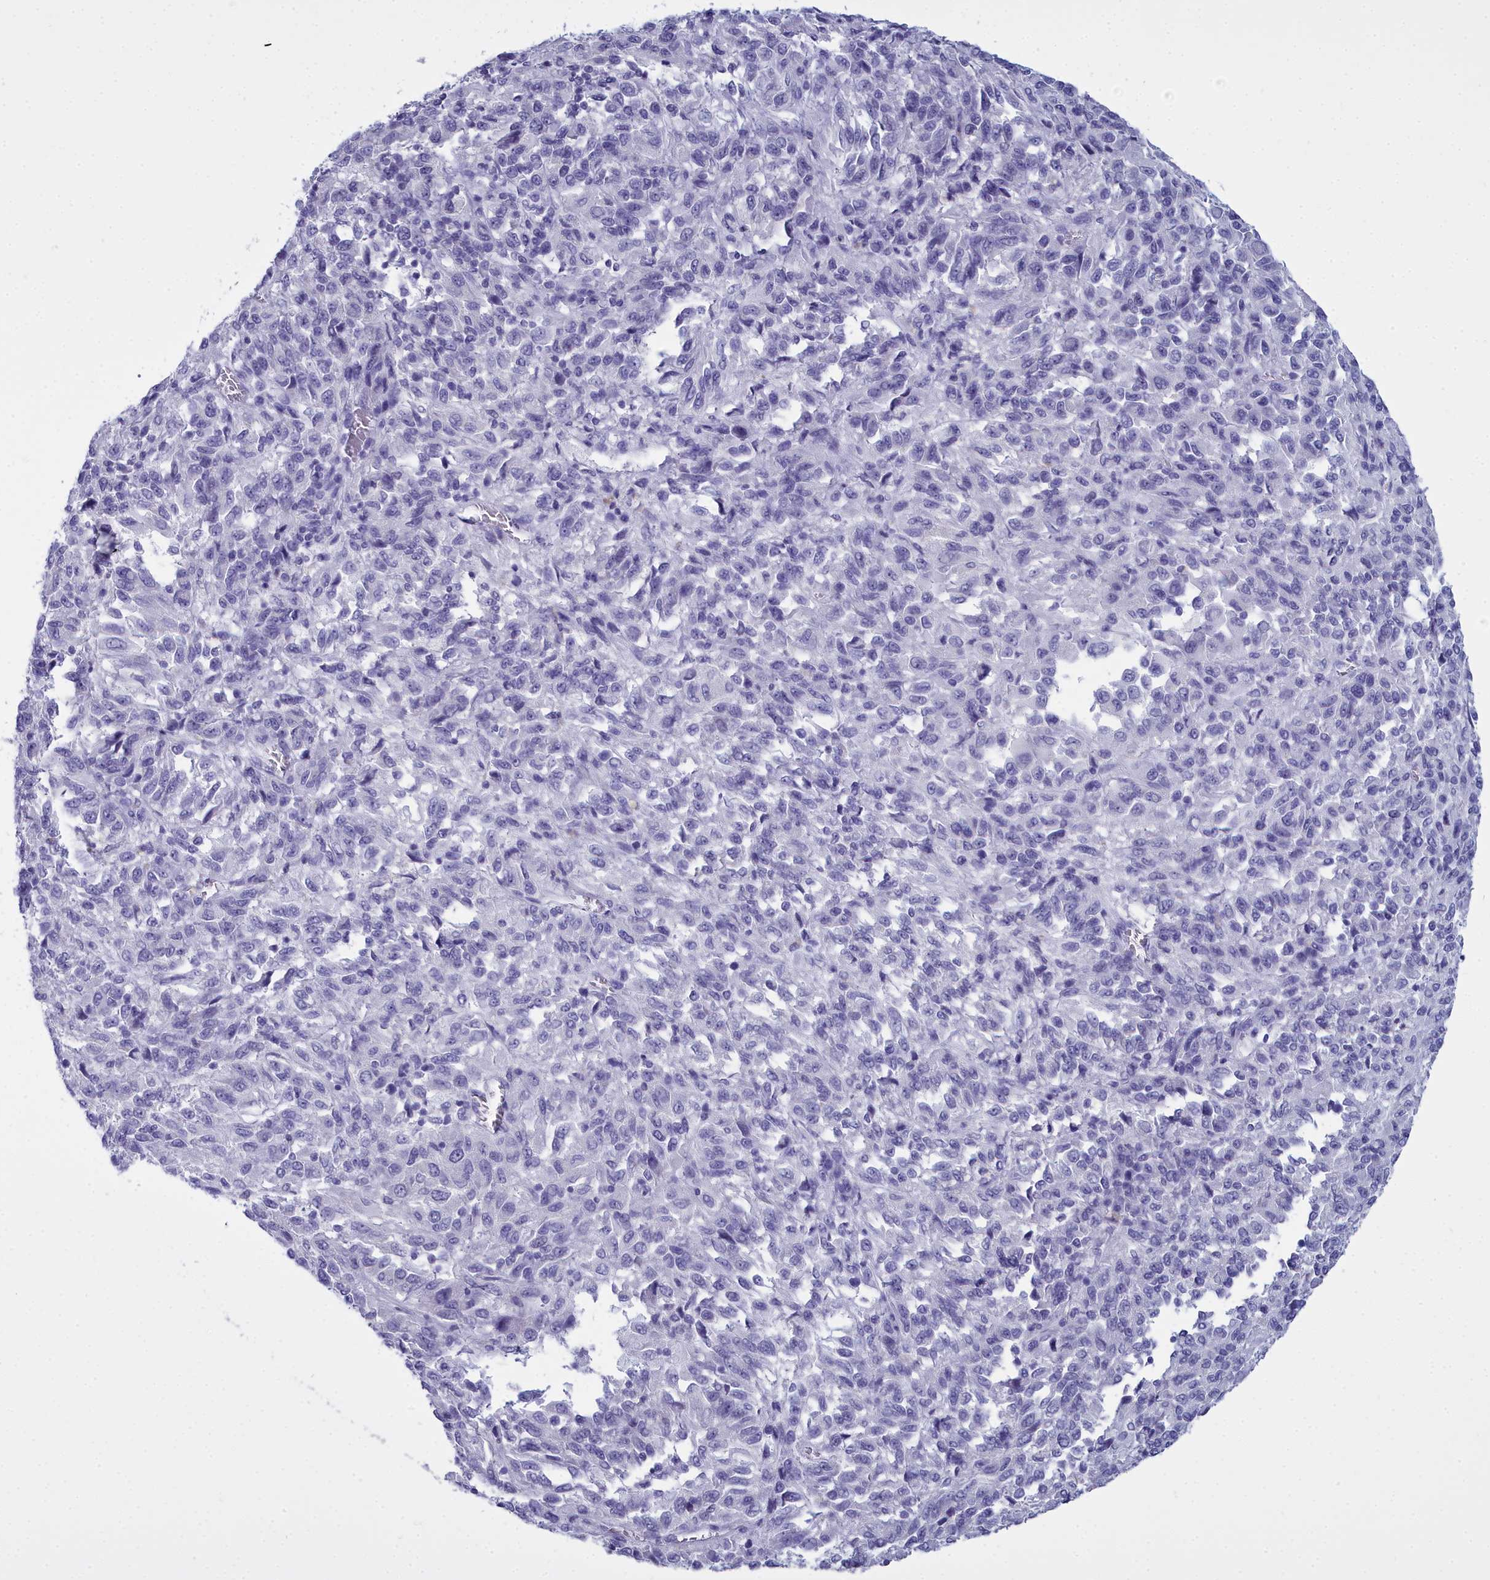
{"staining": {"intensity": "negative", "quantity": "none", "location": "none"}, "tissue": "melanoma", "cell_type": "Tumor cells", "image_type": "cancer", "snomed": [{"axis": "morphology", "description": "Malignant melanoma, Metastatic site"}, {"axis": "topography", "description": "Lung"}], "caption": "DAB (3,3'-diaminobenzidine) immunohistochemical staining of malignant melanoma (metastatic site) demonstrates no significant expression in tumor cells.", "gene": "MAP6", "patient": {"sex": "male", "age": 64}}